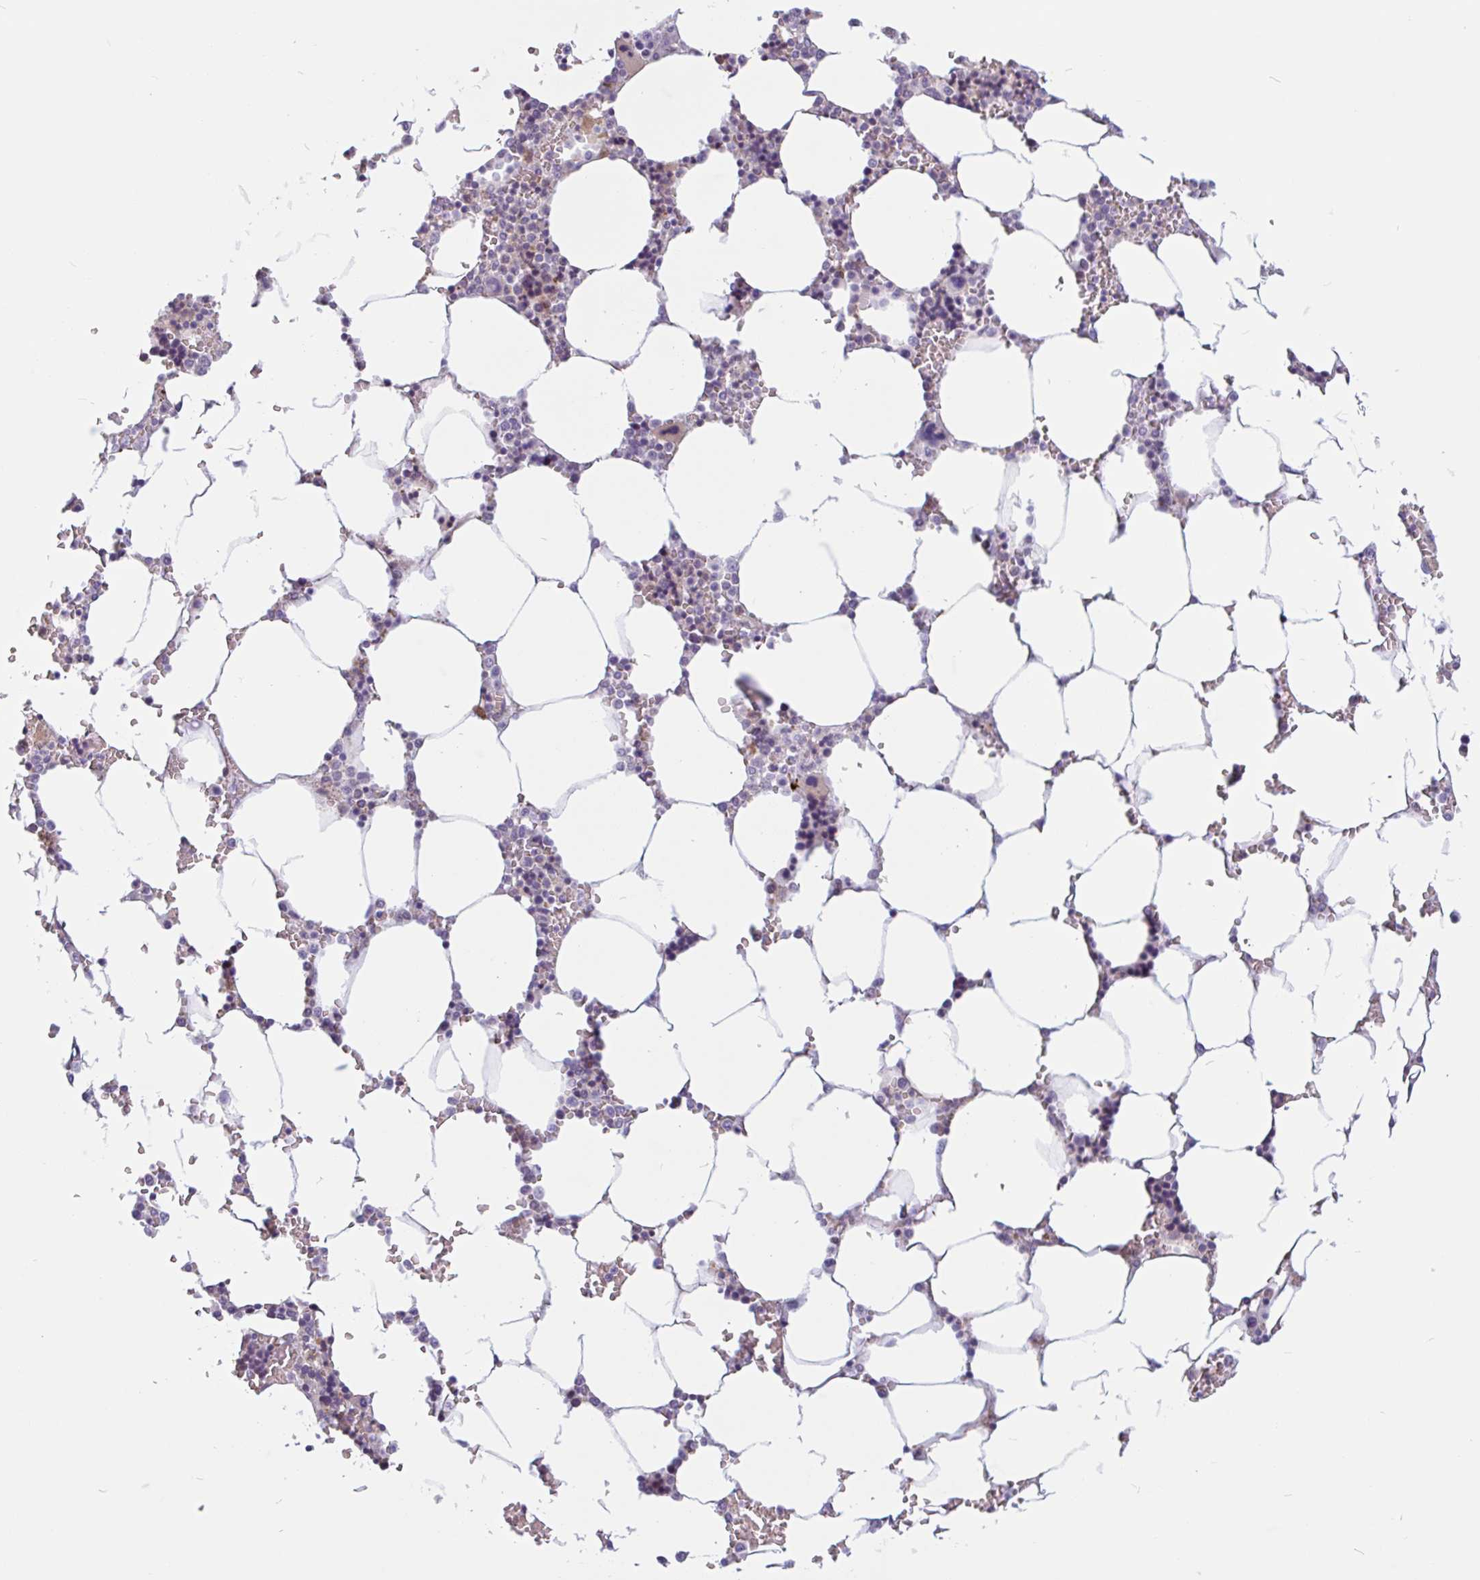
{"staining": {"intensity": "moderate", "quantity": "<25%", "location": "cytoplasmic/membranous"}, "tissue": "bone marrow", "cell_type": "Hematopoietic cells", "image_type": "normal", "snomed": [{"axis": "morphology", "description": "Normal tissue, NOS"}, {"axis": "topography", "description": "Bone marrow"}], "caption": "Bone marrow stained with DAB (3,3'-diaminobenzidine) immunohistochemistry exhibits low levels of moderate cytoplasmic/membranous positivity in approximately <25% of hematopoietic cells.", "gene": "TMEM119", "patient": {"sex": "male", "age": 64}}